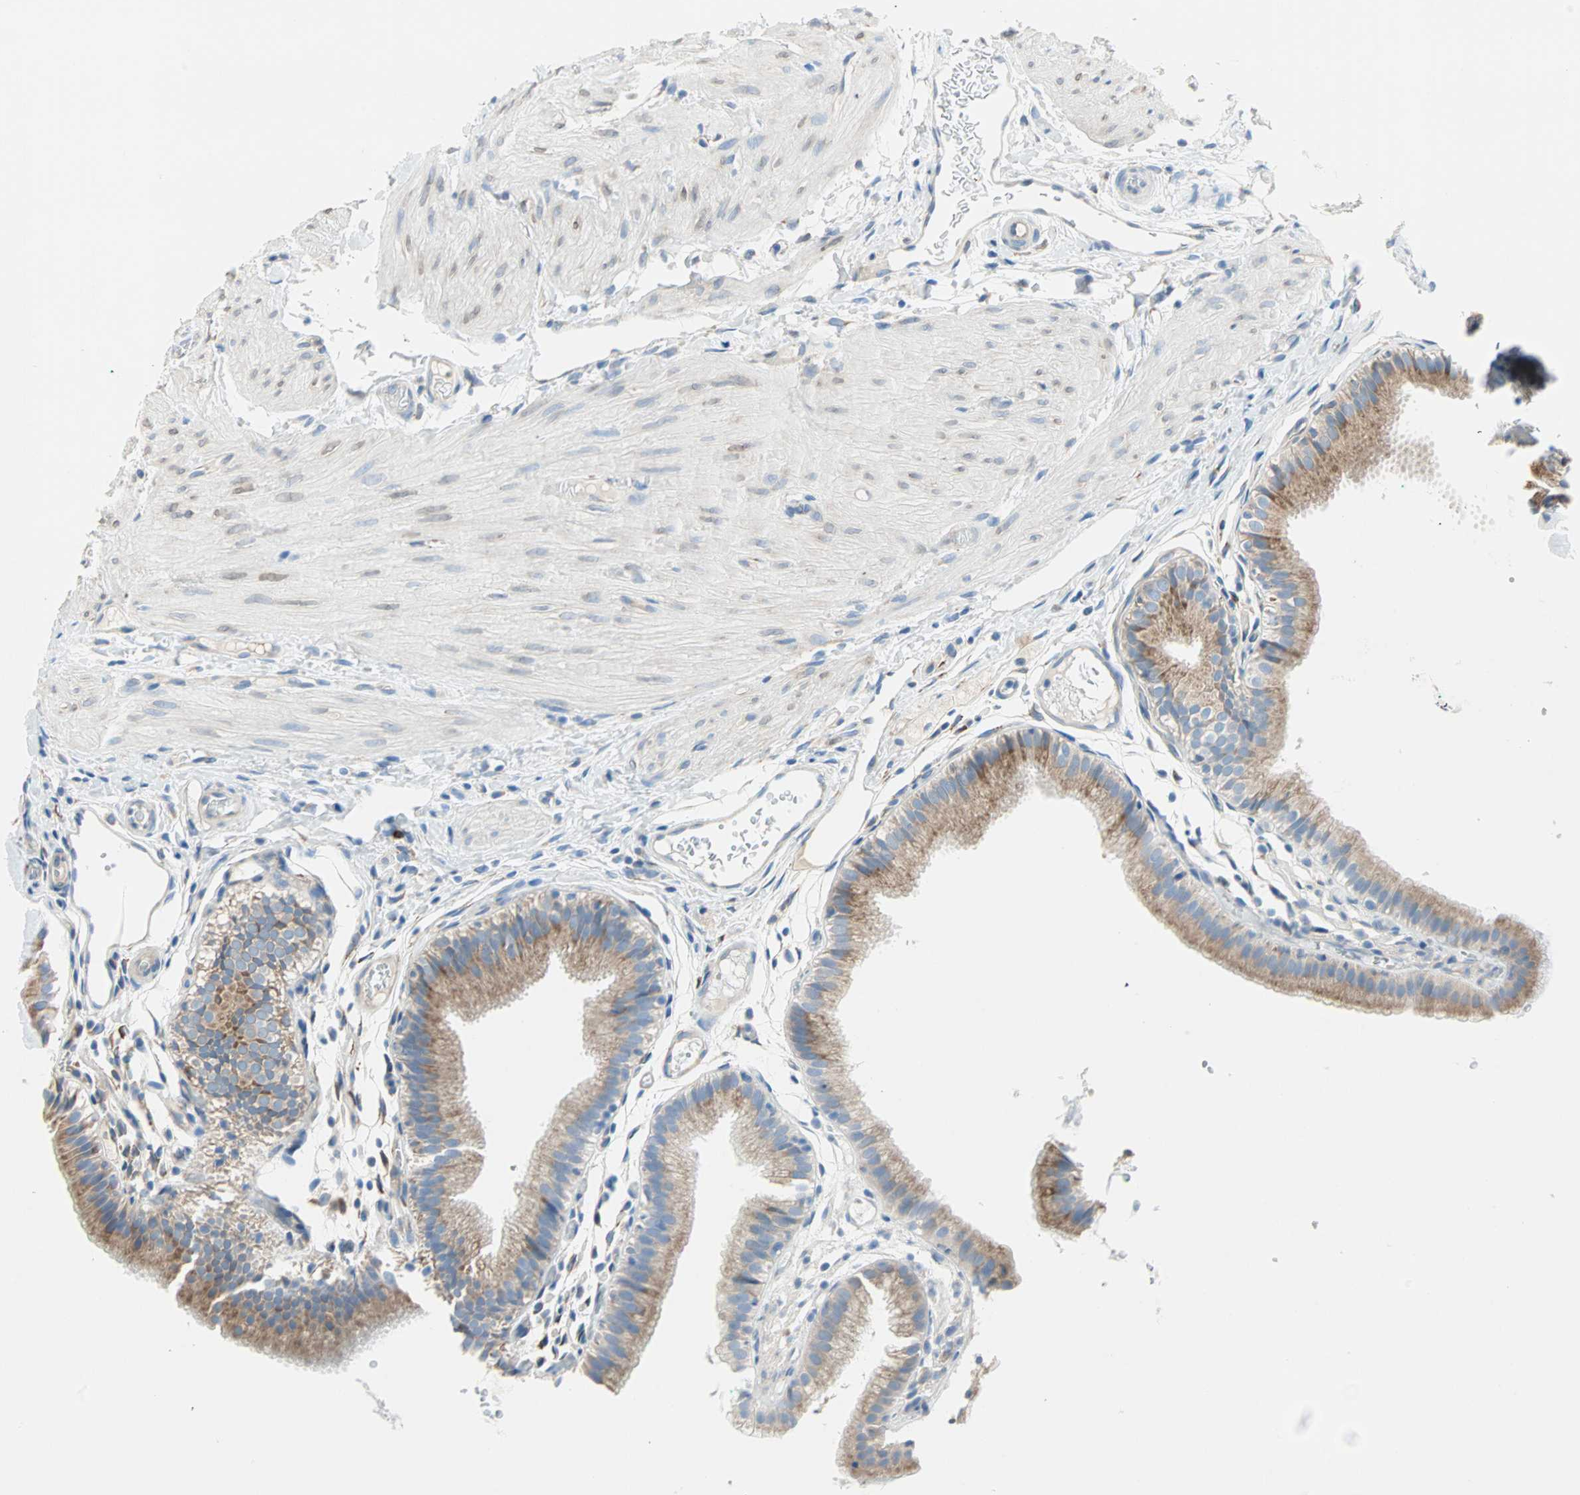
{"staining": {"intensity": "moderate", "quantity": ">75%", "location": "cytoplasmic/membranous"}, "tissue": "gallbladder", "cell_type": "Glandular cells", "image_type": "normal", "snomed": [{"axis": "morphology", "description": "Normal tissue, NOS"}, {"axis": "topography", "description": "Gallbladder"}], "caption": "DAB immunohistochemical staining of normal gallbladder shows moderate cytoplasmic/membranous protein positivity in about >75% of glandular cells. Nuclei are stained in blue.", "gene": "PLCXD1", "patient": {"sex": "female", "age": 26}}